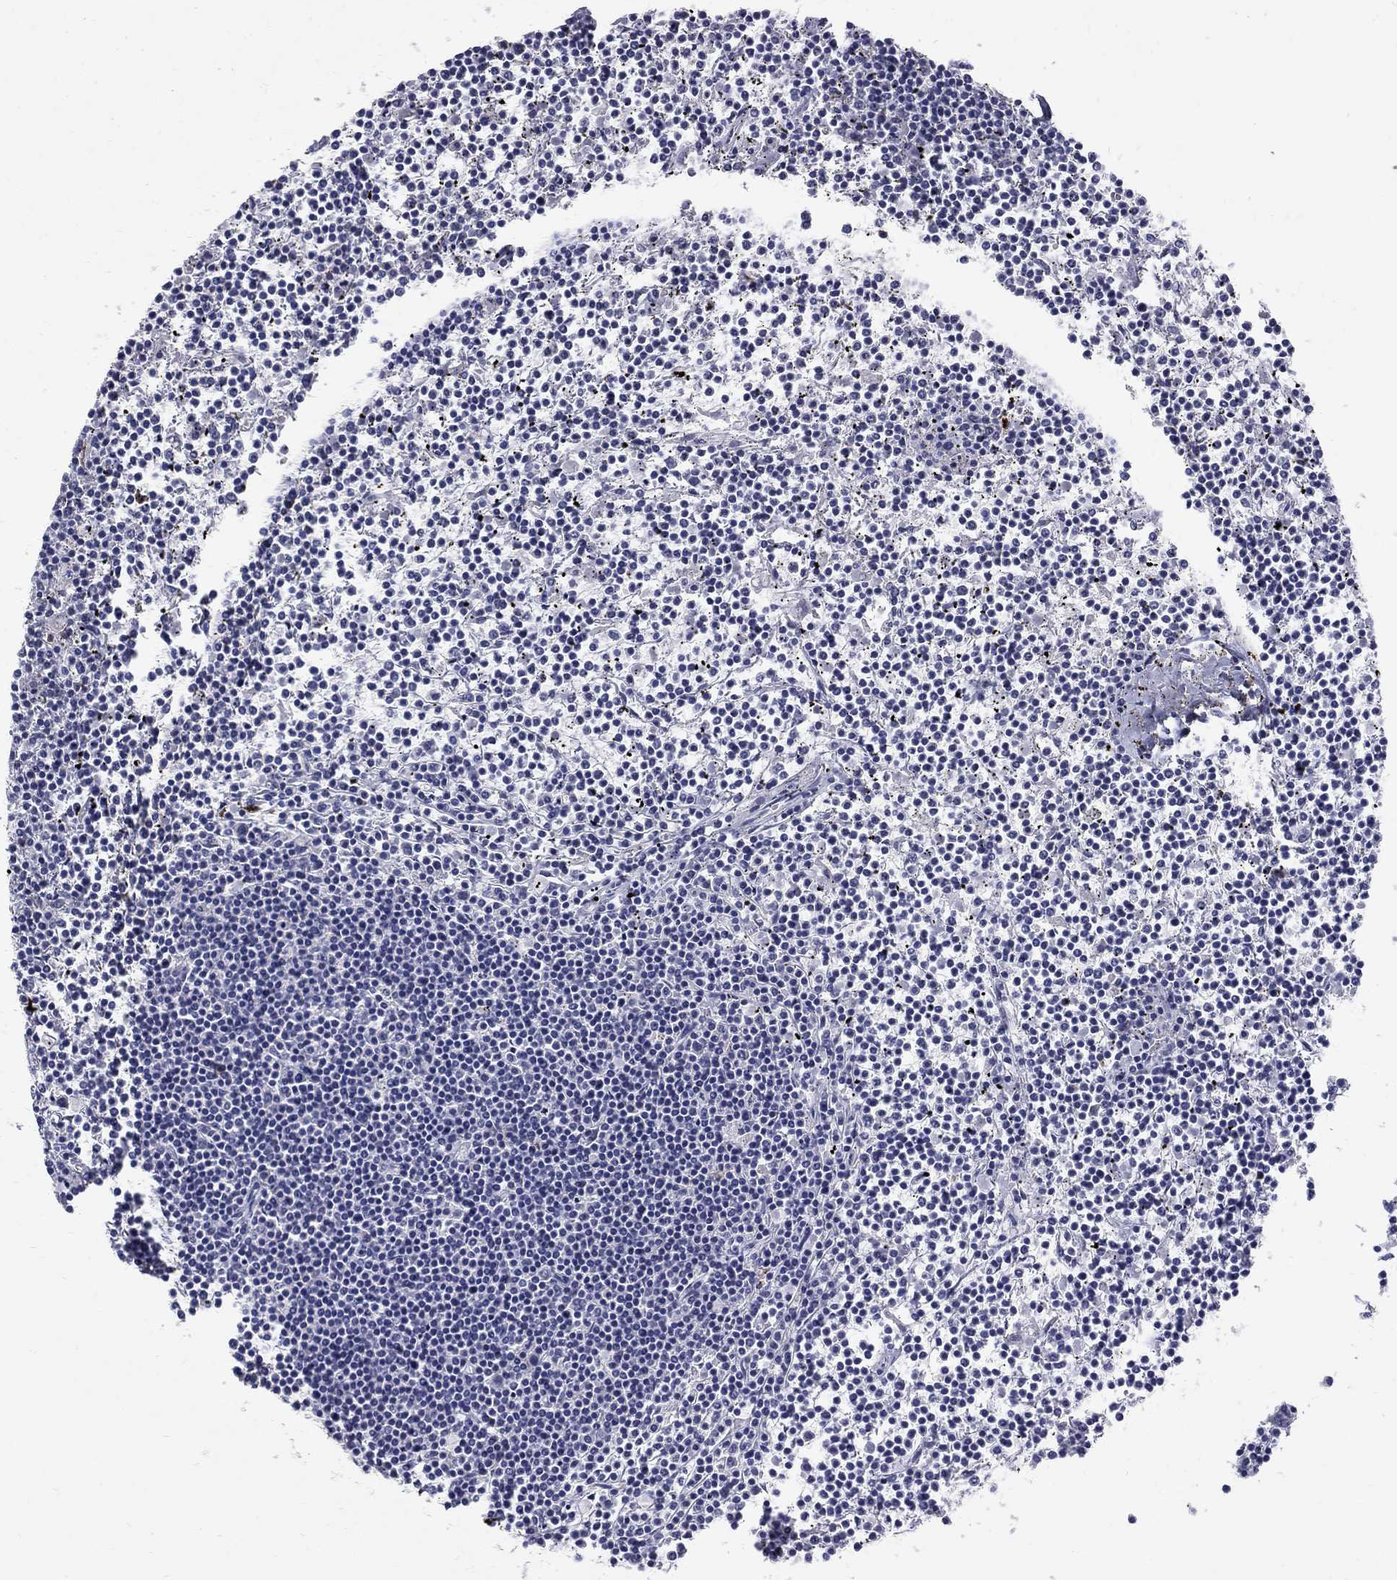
{"staining": {"intensity": "negative", "quantity": "none", "location": "none"}, "tissue": "lymphoma", "cell_type": "Tumor cells", "image_type": "cancer", "snomed": [{"axis": "morphology", "description": "Malignant lymphoma, non-Hodgkin's type, Low grade"}, {"axis": "topography", "description": "Spleen"}], "caption": "Immunohistochemical staining of low-grade malignant lymphoma, non-Hodgkin's type displays no significant staining in tumor cells.", "gene": "TP53TG5", "patient": {"sex": "female", "age": 19}}